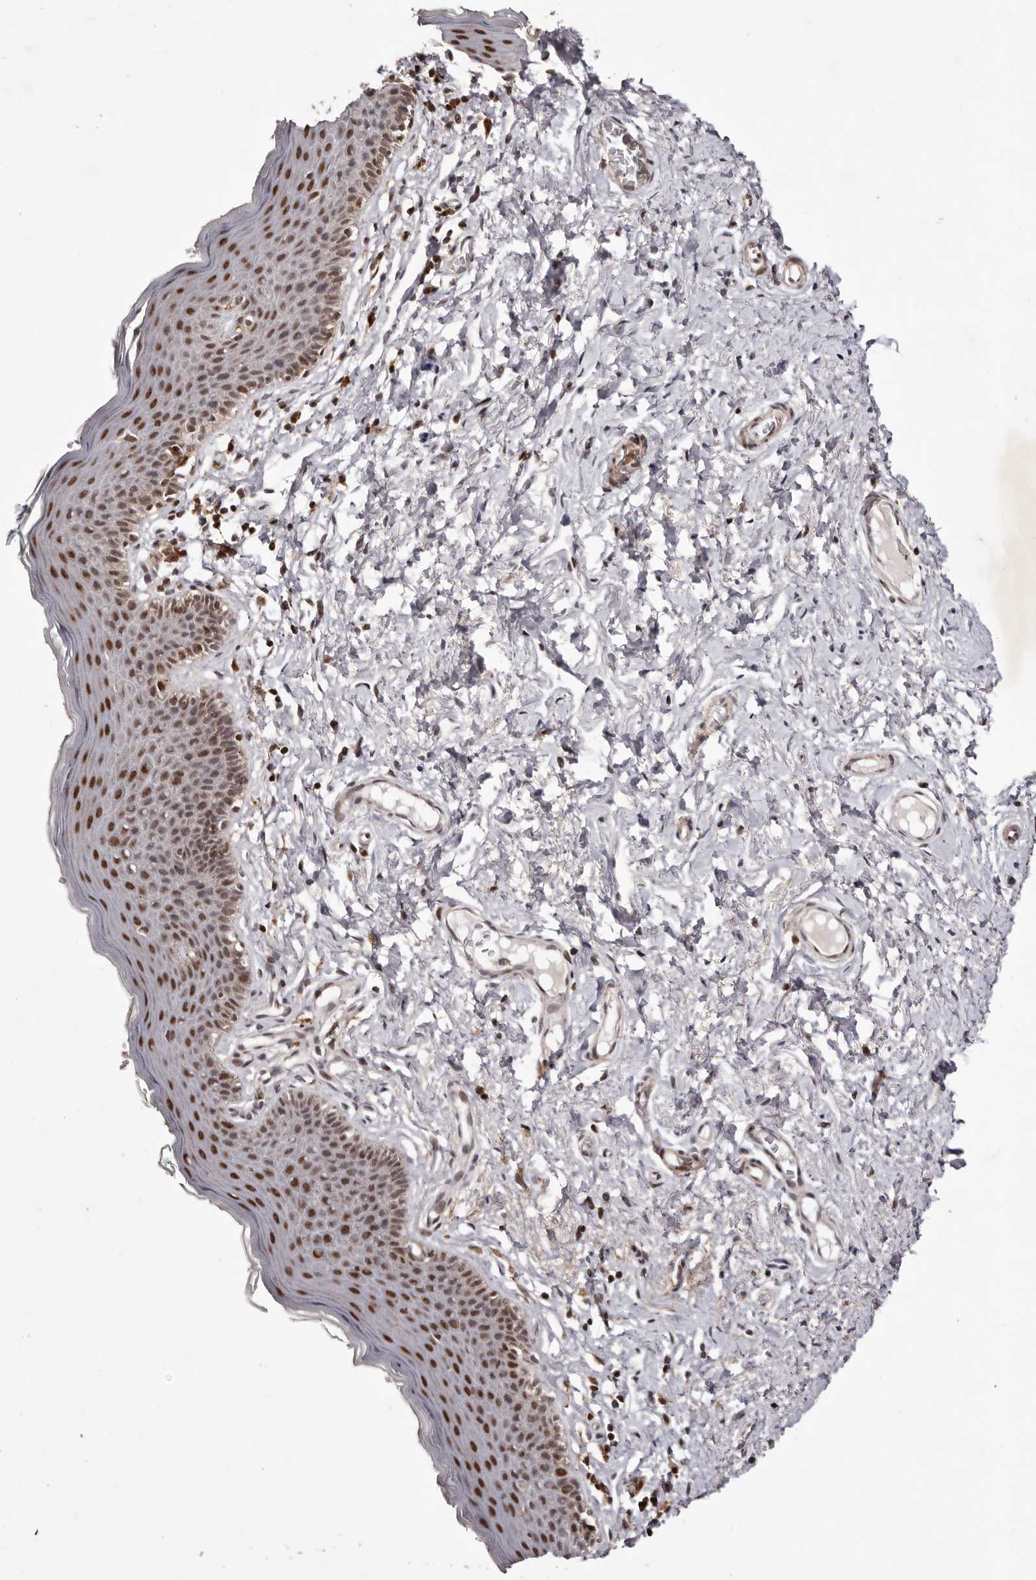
{"staining": {"intensity": "moderate", "quantity": ">75%", "location": "nuclear"}, "tissue": "skin", "cell_type": "Epidermal cells", "image_type": "normal", "snomed": [{"axis": "morphology", "description": "Normal tissue, NOS"}, {"axis": "topography", "description": "Vulva"}], "caption": "Immunohistochemistry (IHC) (DAB) staining of benign skin reveals moderate nuclear protein expression in approximately >75% of epidermal cells.", "gene": "FBXO5", "patient": {"sex": "female", "age": 66}}